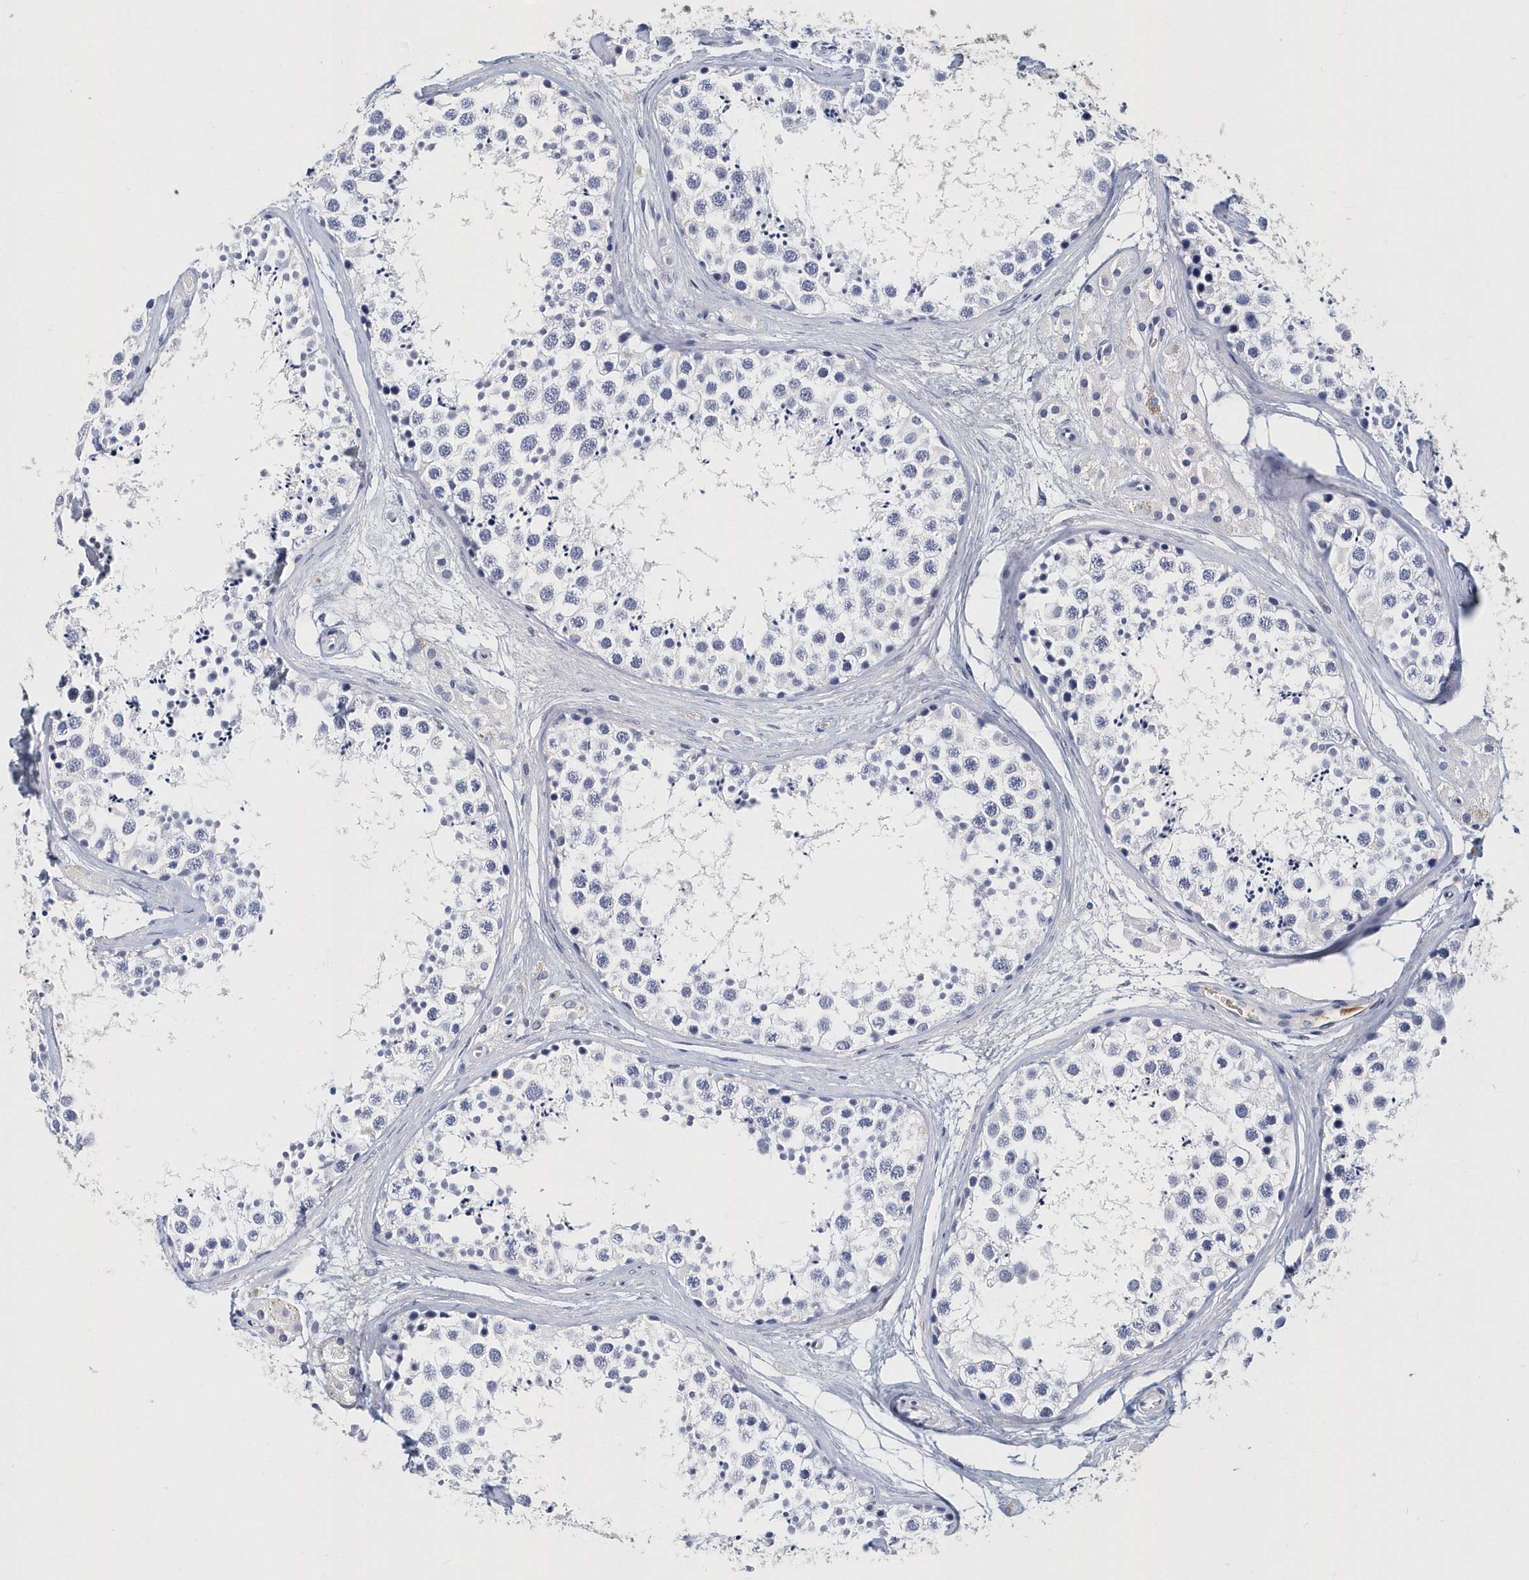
{"staining": {"intensity": "negative", "quantity": "none", "location": "none"}, "tissue": "testis", "cell_type": "Cells in seminiferous ducts", "image_type": "normal", "snomed": [{"axis": "morphology", "description": "Normal tissue, NOS"}, {"axis": "topography", "description": "Testis"}], "caption": "An IHC image of unremarkable testis is shown. There is no staining in cells in seminiferous ducts of testis.", "gene": "ITGA2B", "patient": {"sex": "male", "age": 56}}